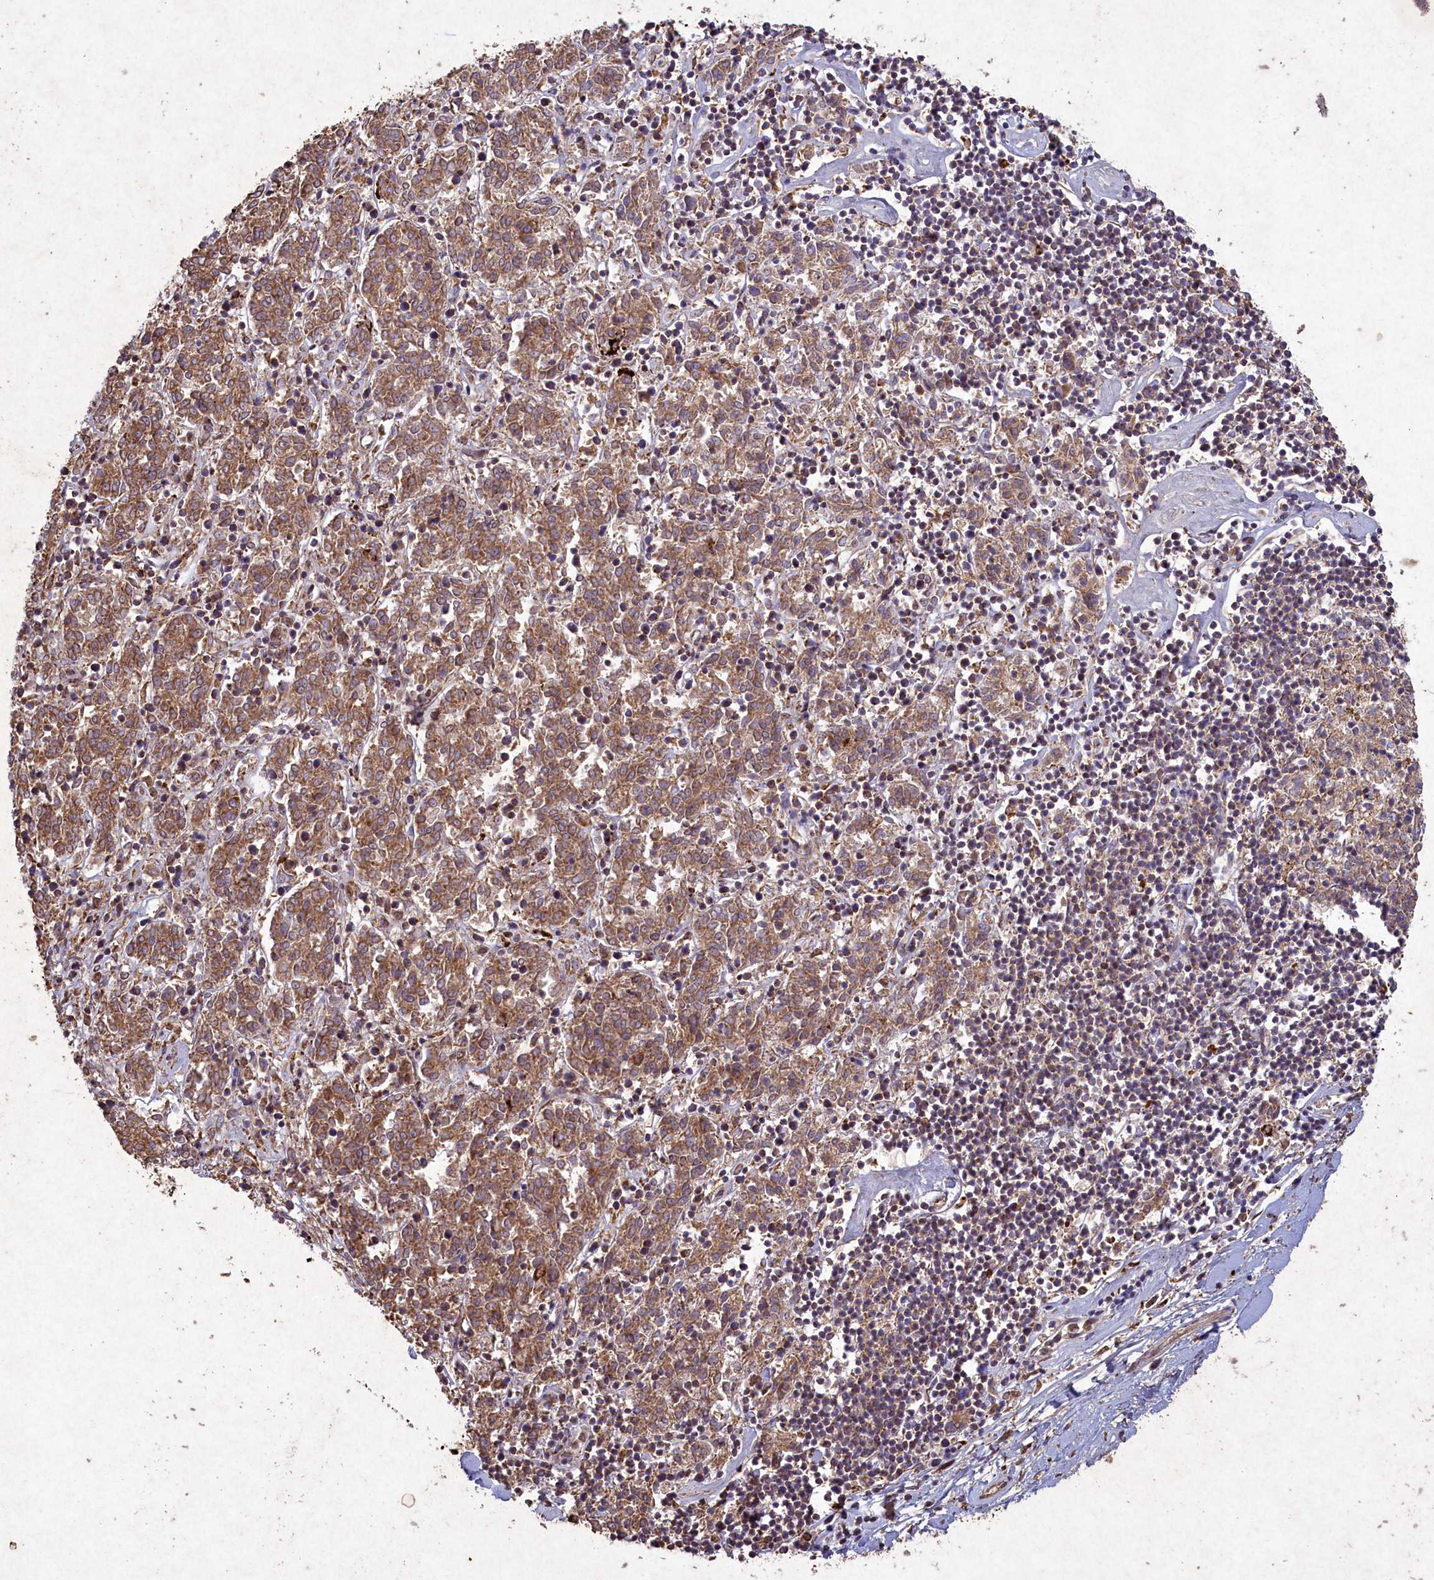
{"staining": {"intensity": "moderate", "quantity": ">75%", "location": "cytoplasmic/membranous"}, "tissue": "melanoma", "cell_type": "Tumor cells", "image_type": "cancer", "snomed": [{"axis": "morphology", "description": "Malignant melanoma, NOS"}, {"axis": "topography", "description": "Skin"}], "caption": "A medium amount of moderate cytoplasmic/membranous positivity is seen in about >75% of tumor cells in melanoma tissue.", "gene": "CIAO2B", "patient": {"sex": "female", "age": 72}}